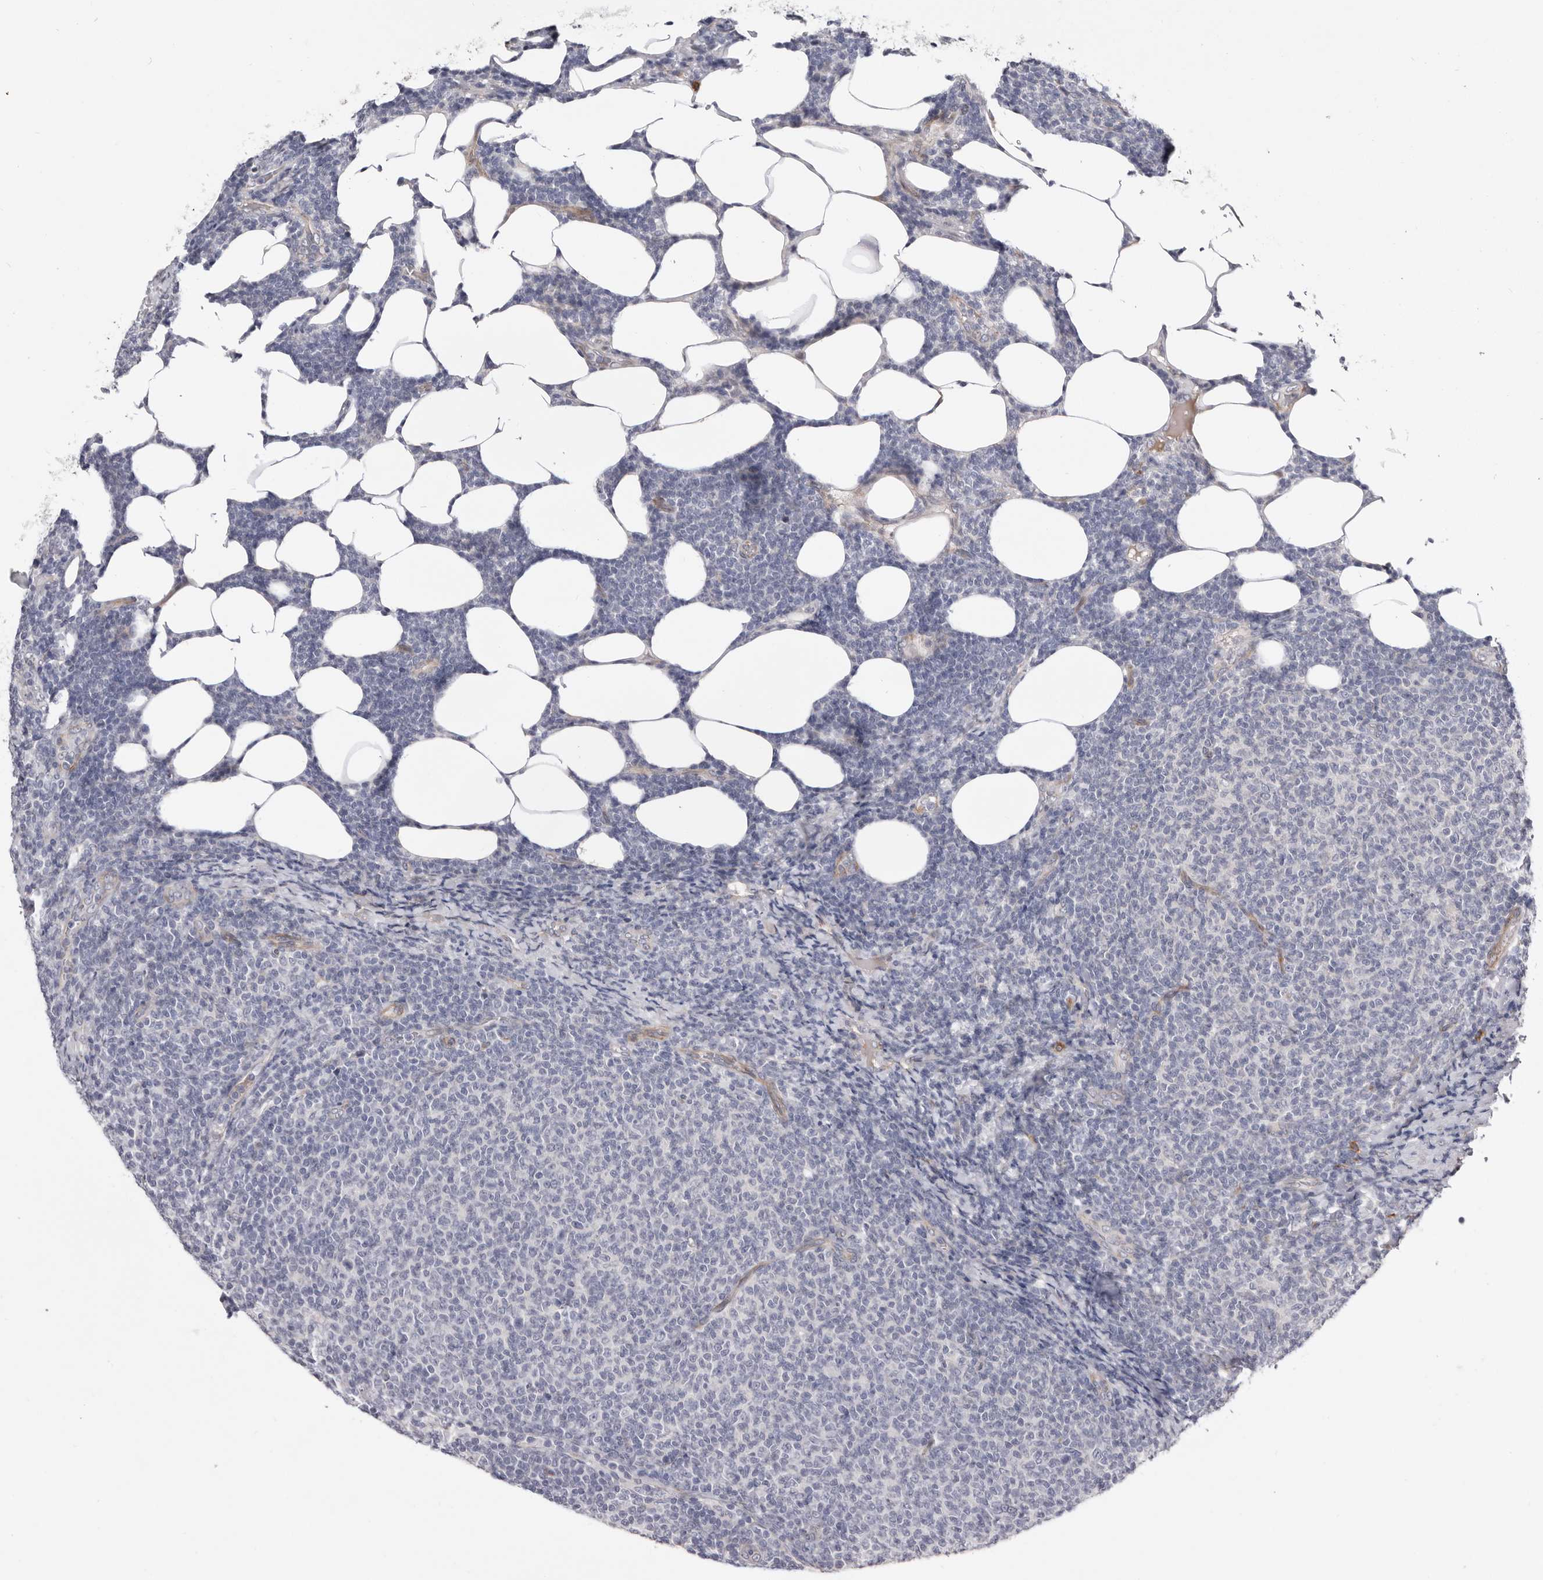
{"staining": {"intensity": "negative", "quantity": "none", "location": "none"}, "tissue": "lymphoma", "cell_type": "Tumor cells", "image_type": "cancer", "snomed": [{"axis": "morphology", "description": "Malignant lymphoma, non-Hodgkin's type, Low grade"}, {"axis": "topography", "description": "Lymph node"}], "caption": "This is a photomicrograph of immunohistochemistry staining of malignant lymphoma, non-Hodgkin's type (low-grade), which shows no staining in tumor cells.", "gene": "USH1C", "patient": {"sex": "male", "age": 66}}